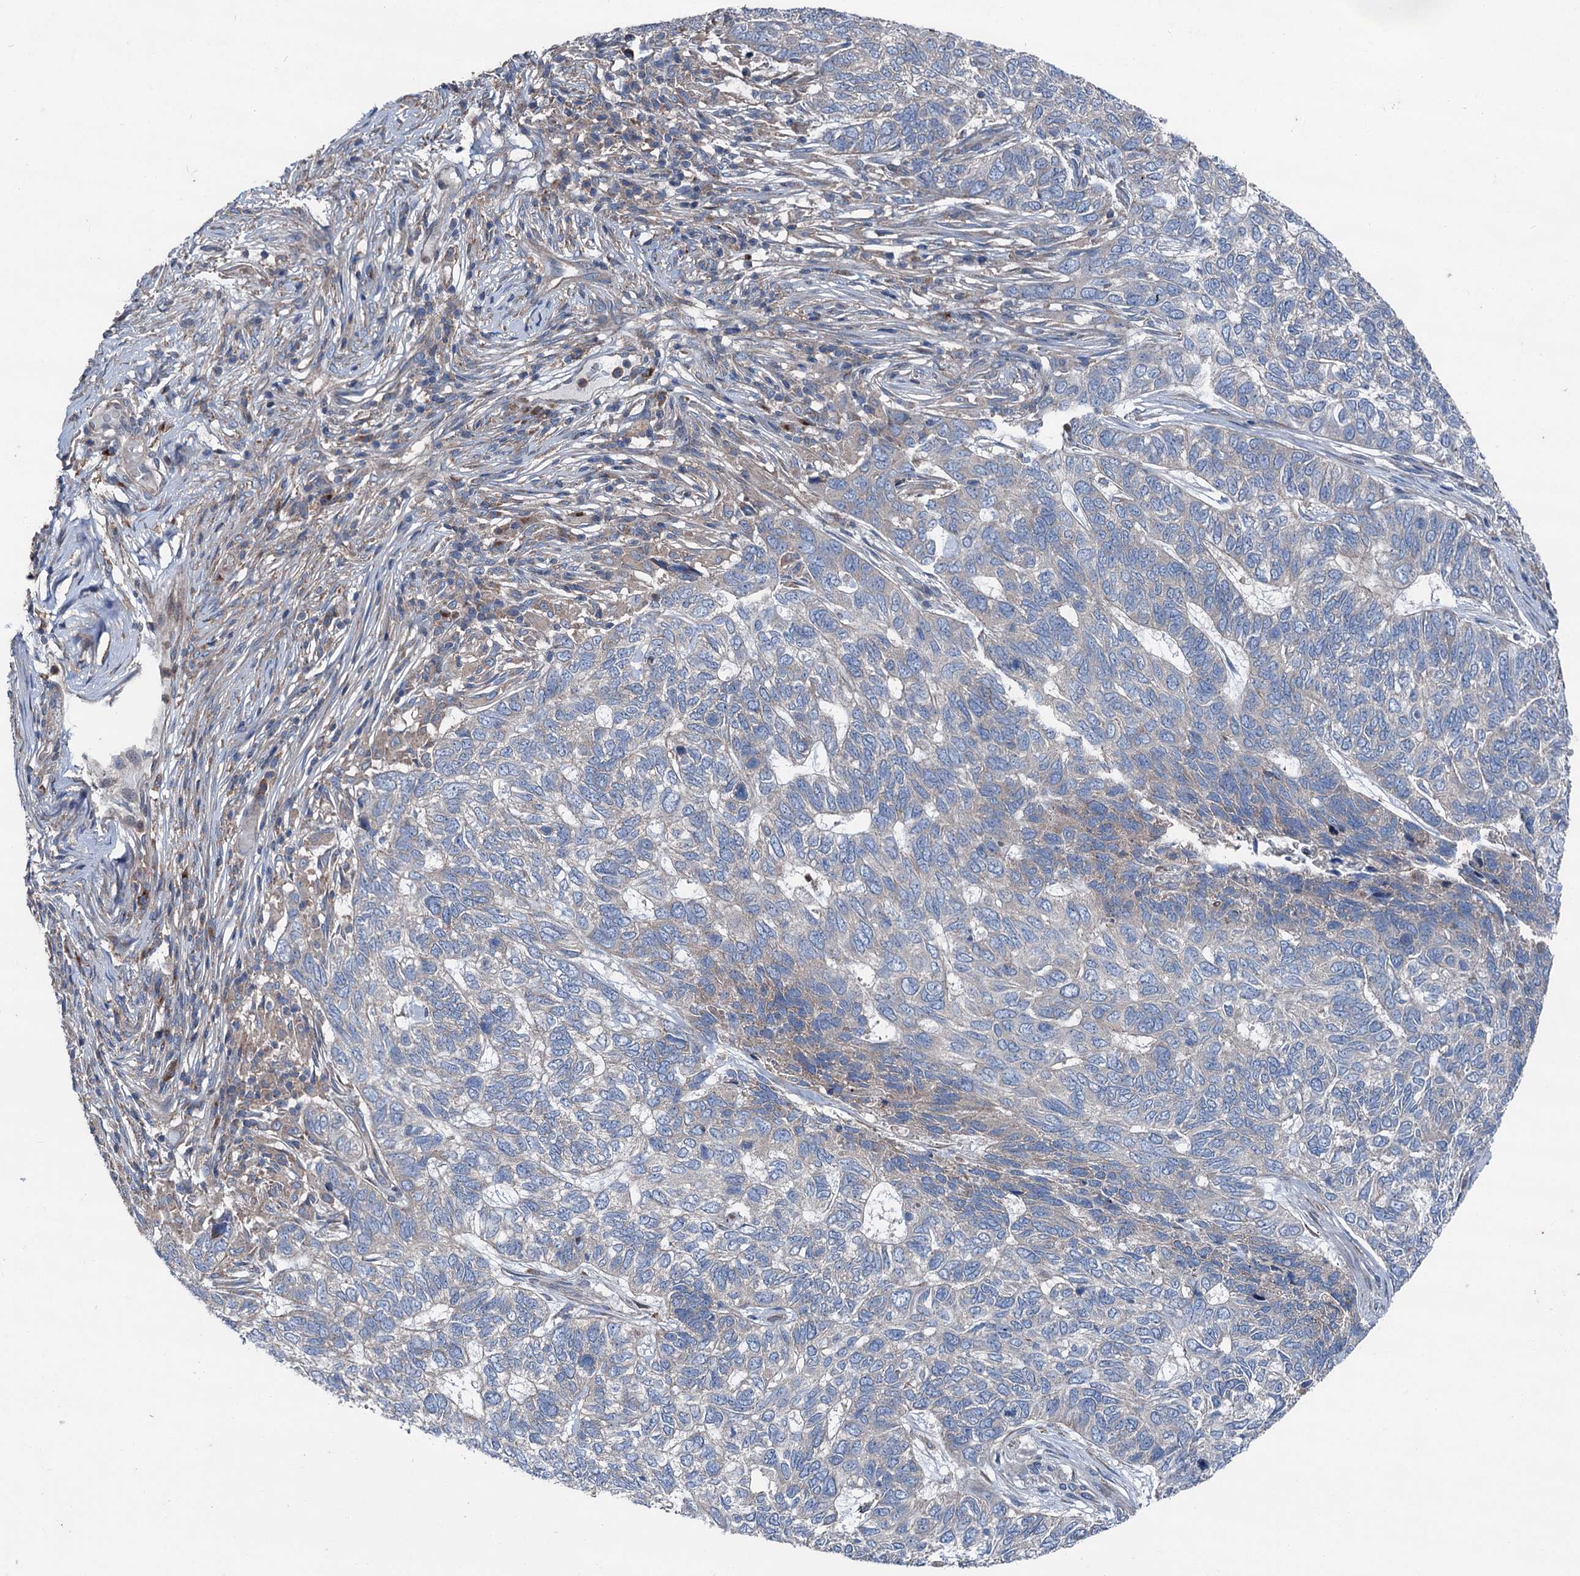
{"staining": {"intensity": "negative", "quantity": "none", "location": "none"}, "tissue": "skin cancer", "cell_type": "Tumor cells", "image_type": "cancer", "snomed": [{"axis": "morphology", "description": "Basal cell carcinoma"}, {"axis": "topography", "description": "Skin"}], "caption": "There is no significant expression in tumor cells of basal cell carcinoma (skin).", "gene": "RUFY1", "patient": {"sex": "female", "age": 65}}